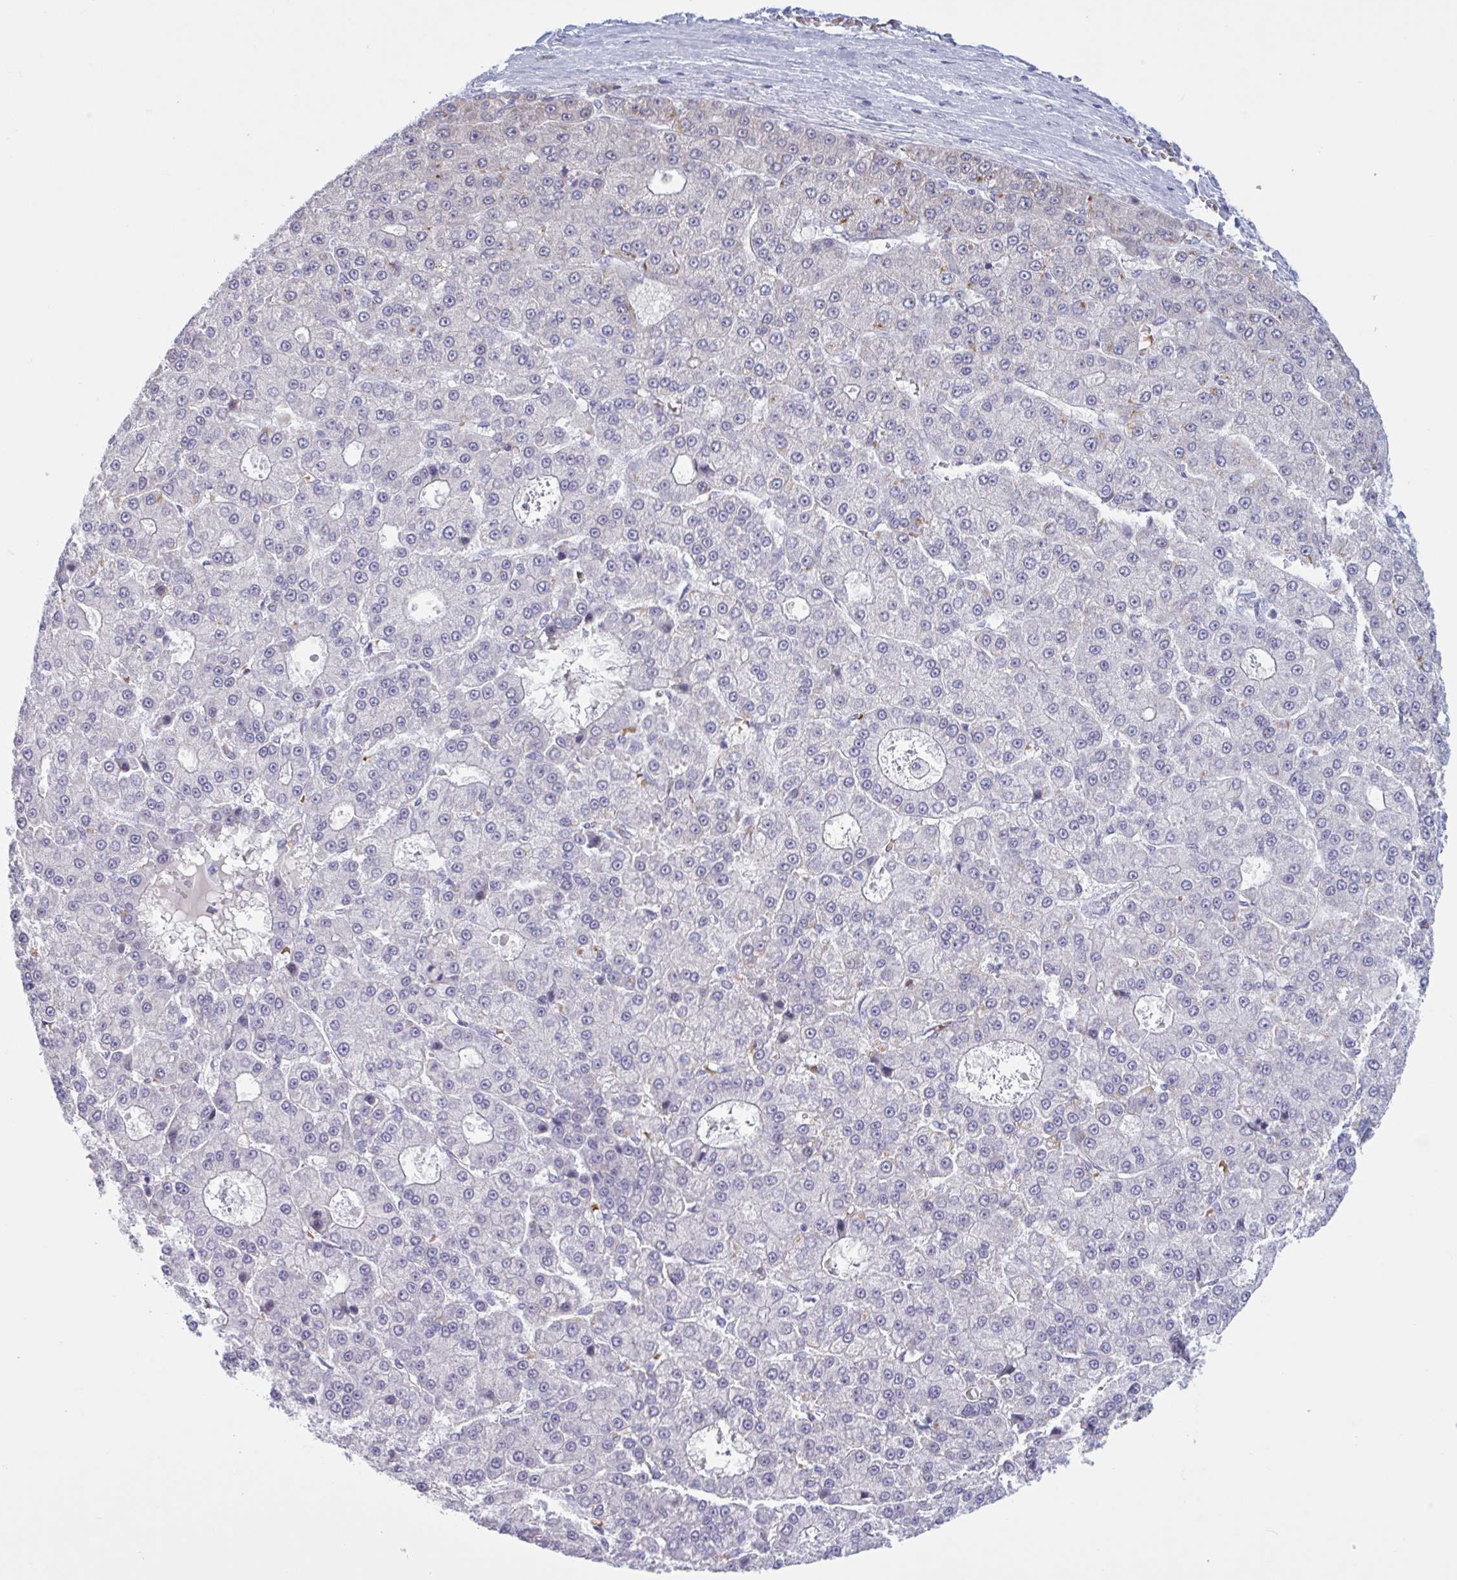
{"staining": {"intensity": "negative", "quantity": "none", "location": "none"}, "tissue": "liver cancer", "cell_type": "Tumor cells", "image_type": "cancer", "snomed": [{"axis": "morphology", "description": "Carcinoma, Hepatocellular, NOS"}, {"axis": "topography", "description": "Liver"}], "caption": "A histopathology image of human hepatocellular carcinoma (liver) is negative for staining in tumor cells.", "gene": "HSD11B2", "patient": {"sex": "male", "age": 70}}